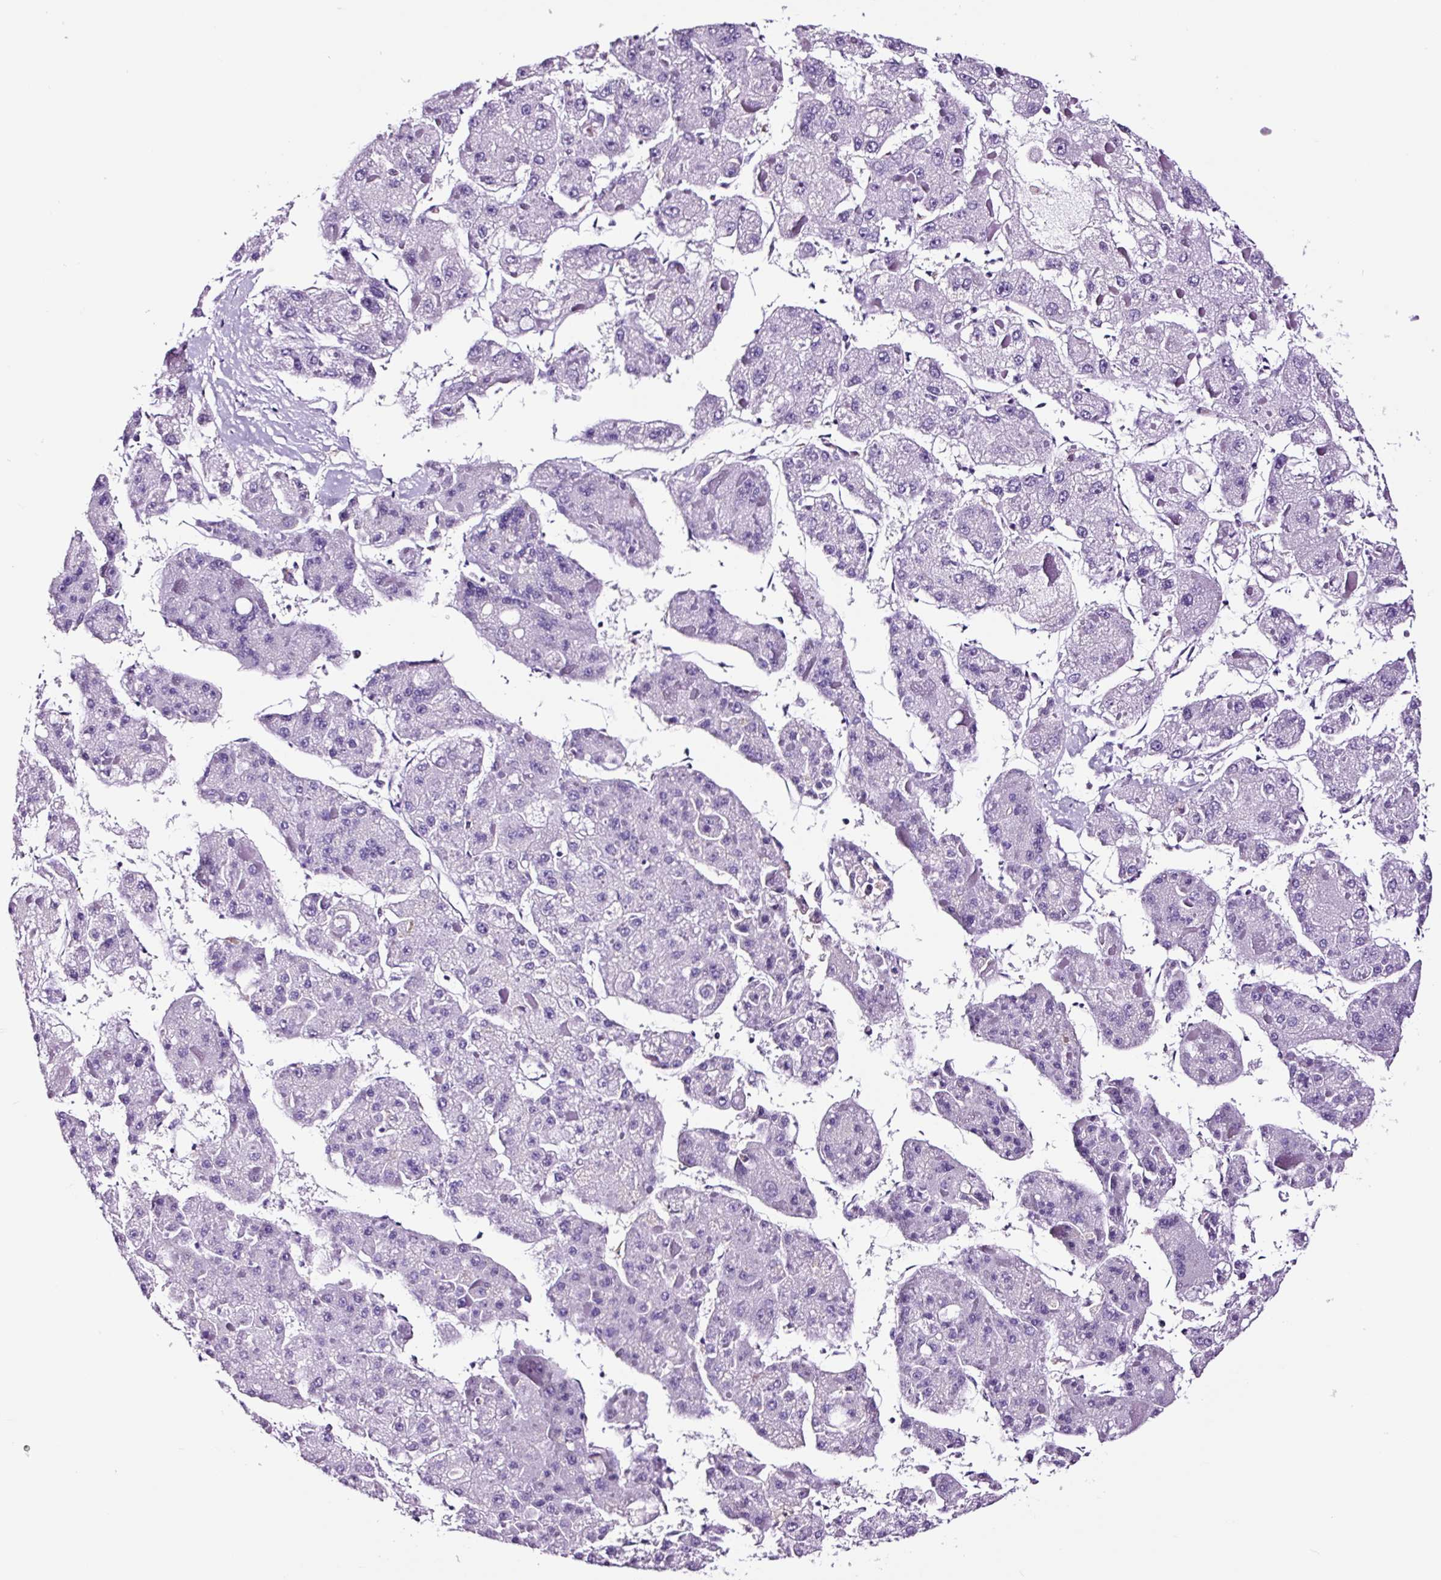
{"staining": {"intensity": "negative", "quantity": "none", "location": "none"}, "tissue": "liver cancer", "cell_type": "Tumor cells", "image_type": "cancer", "snomed": [{"axis": "morphology", "description": "Carcinoma, Hepatocellular, NOS"}, {"axis": "topography", "description": "Liver"}], "caption": "This is an immunohistochemistry image of human liver cancer (hepatocellular carcinoma). There is no positivity in tumor cells.", "gene": "FBXL7", "patient": {"sex": "female", "age": 73}}